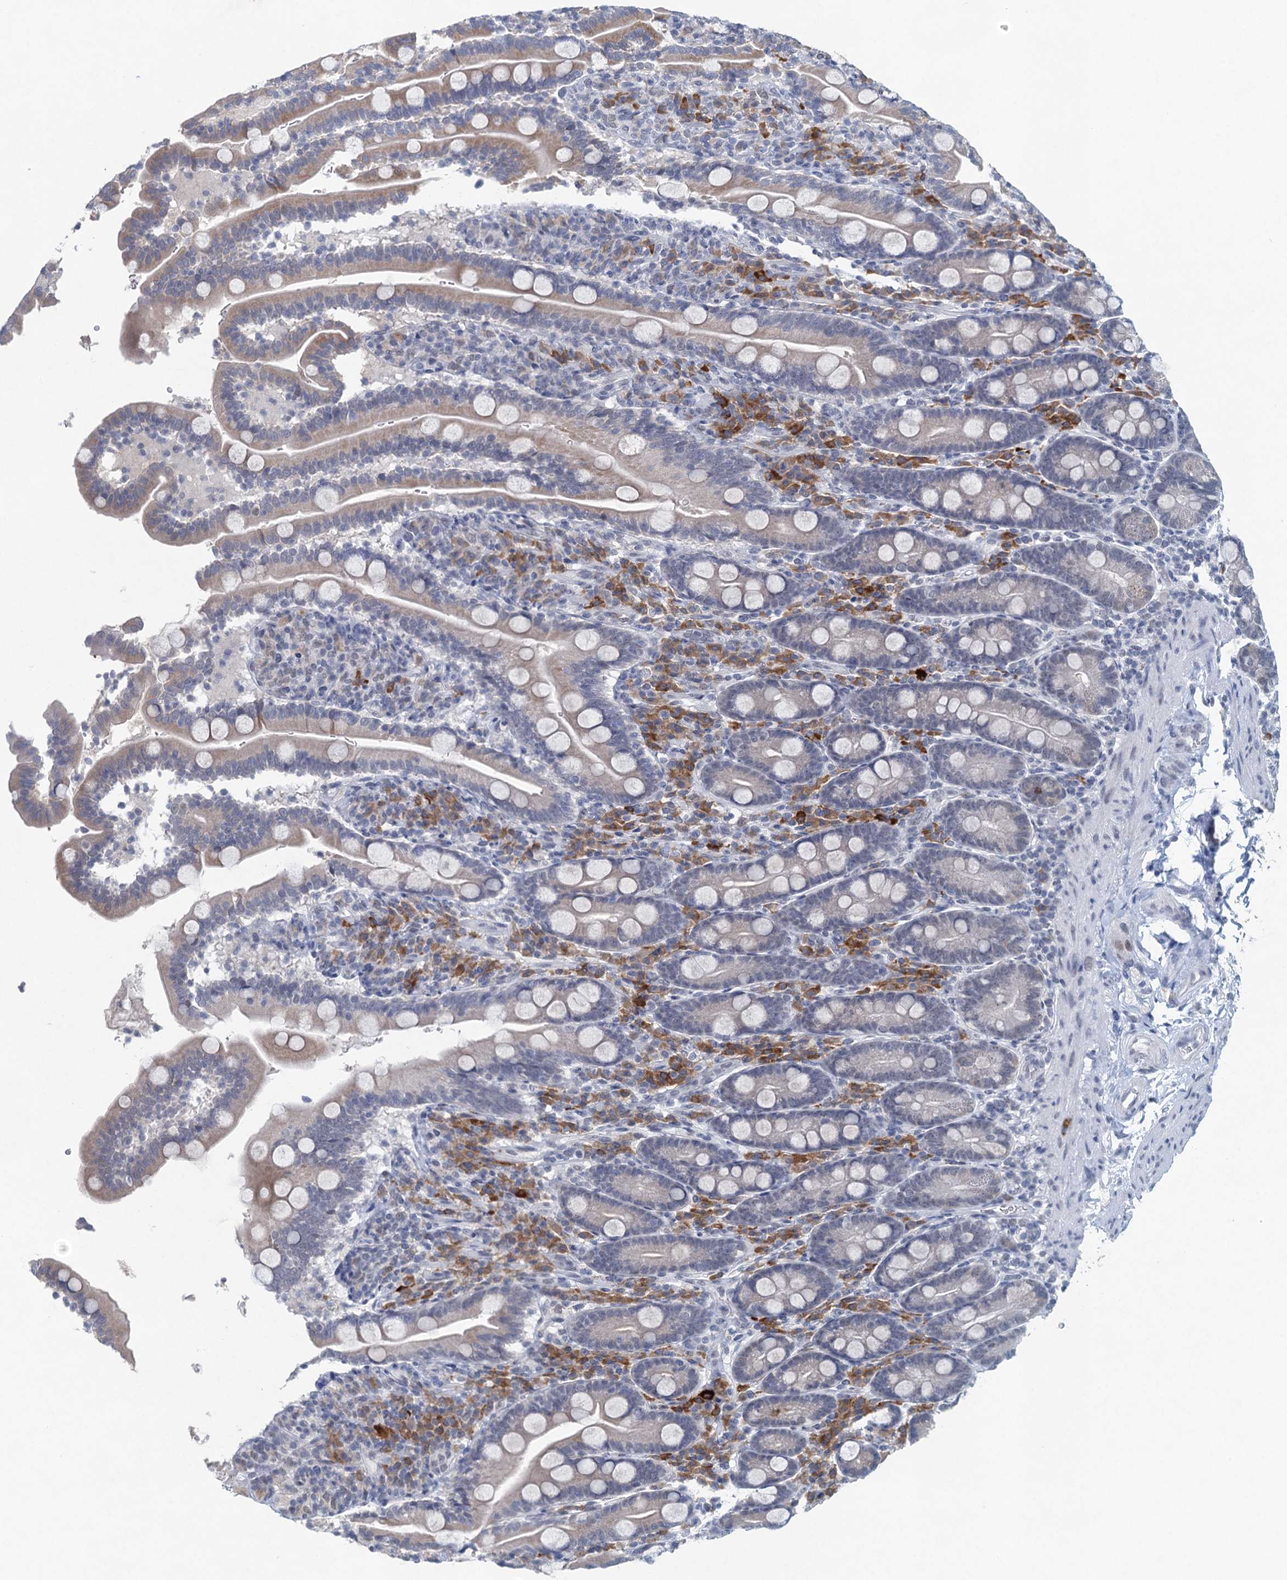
{"staining": {"intensity": "moderate", "quantity": "<25%", "location": "cytoplasmic/membranous"}, "tissue": "duodenum", "cell_type": "Glandular cells", "image_type": "normal", "snomed": [{"axis": "morphology", "description": "Normal tissue, NOS"}, {"axis": "topography", "description": "Duodenum"}], "caption": "Duodenum stained with DAB immunohistochemistry exhibits low levels of moderate cytoplasmic/membranous staining in about <25% of glandular cells.", "gene": "ENSG00000230707", "patient": {"sex": "male", "age": 35}}